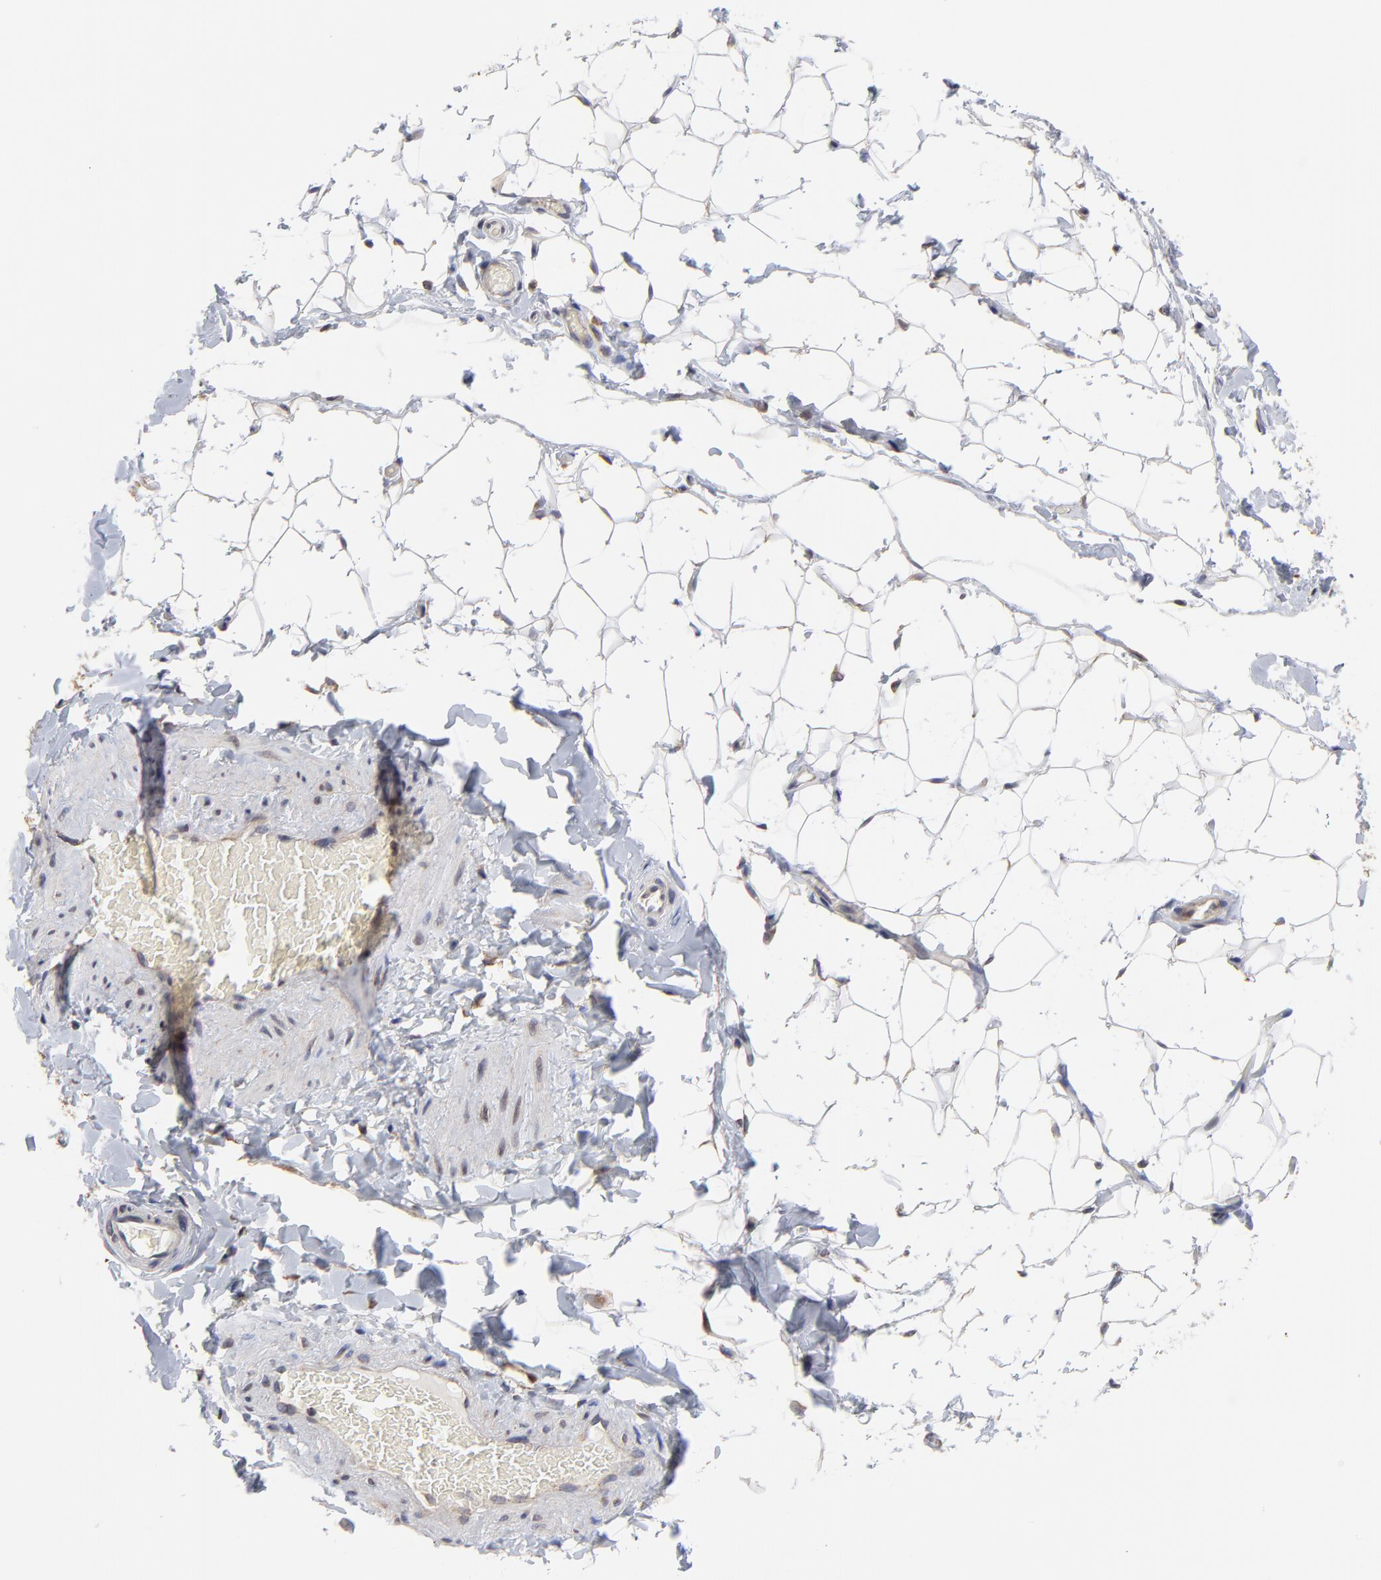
{"staining": {"intensity": "negative", "quantity": "none", "location": "none"}, "tissue": "adipose tissue", "cell_type": "Adipocytes", "image_type": "normal", "snomed": [{"axis": "morphology", "description": "Normal tissue, NOS"}, {"axis": "topography", "description": "Soft tissue"}], "caption": "Immunohistochemical staining of normal adipose tissue reveals no significant positivity in adipocytes. (Brightfield microscopy of DAB immunohistochemistry (IHC) at high magnification).", "gene": "ZNF550", "patient": {"sex": "male", "age": 26}}